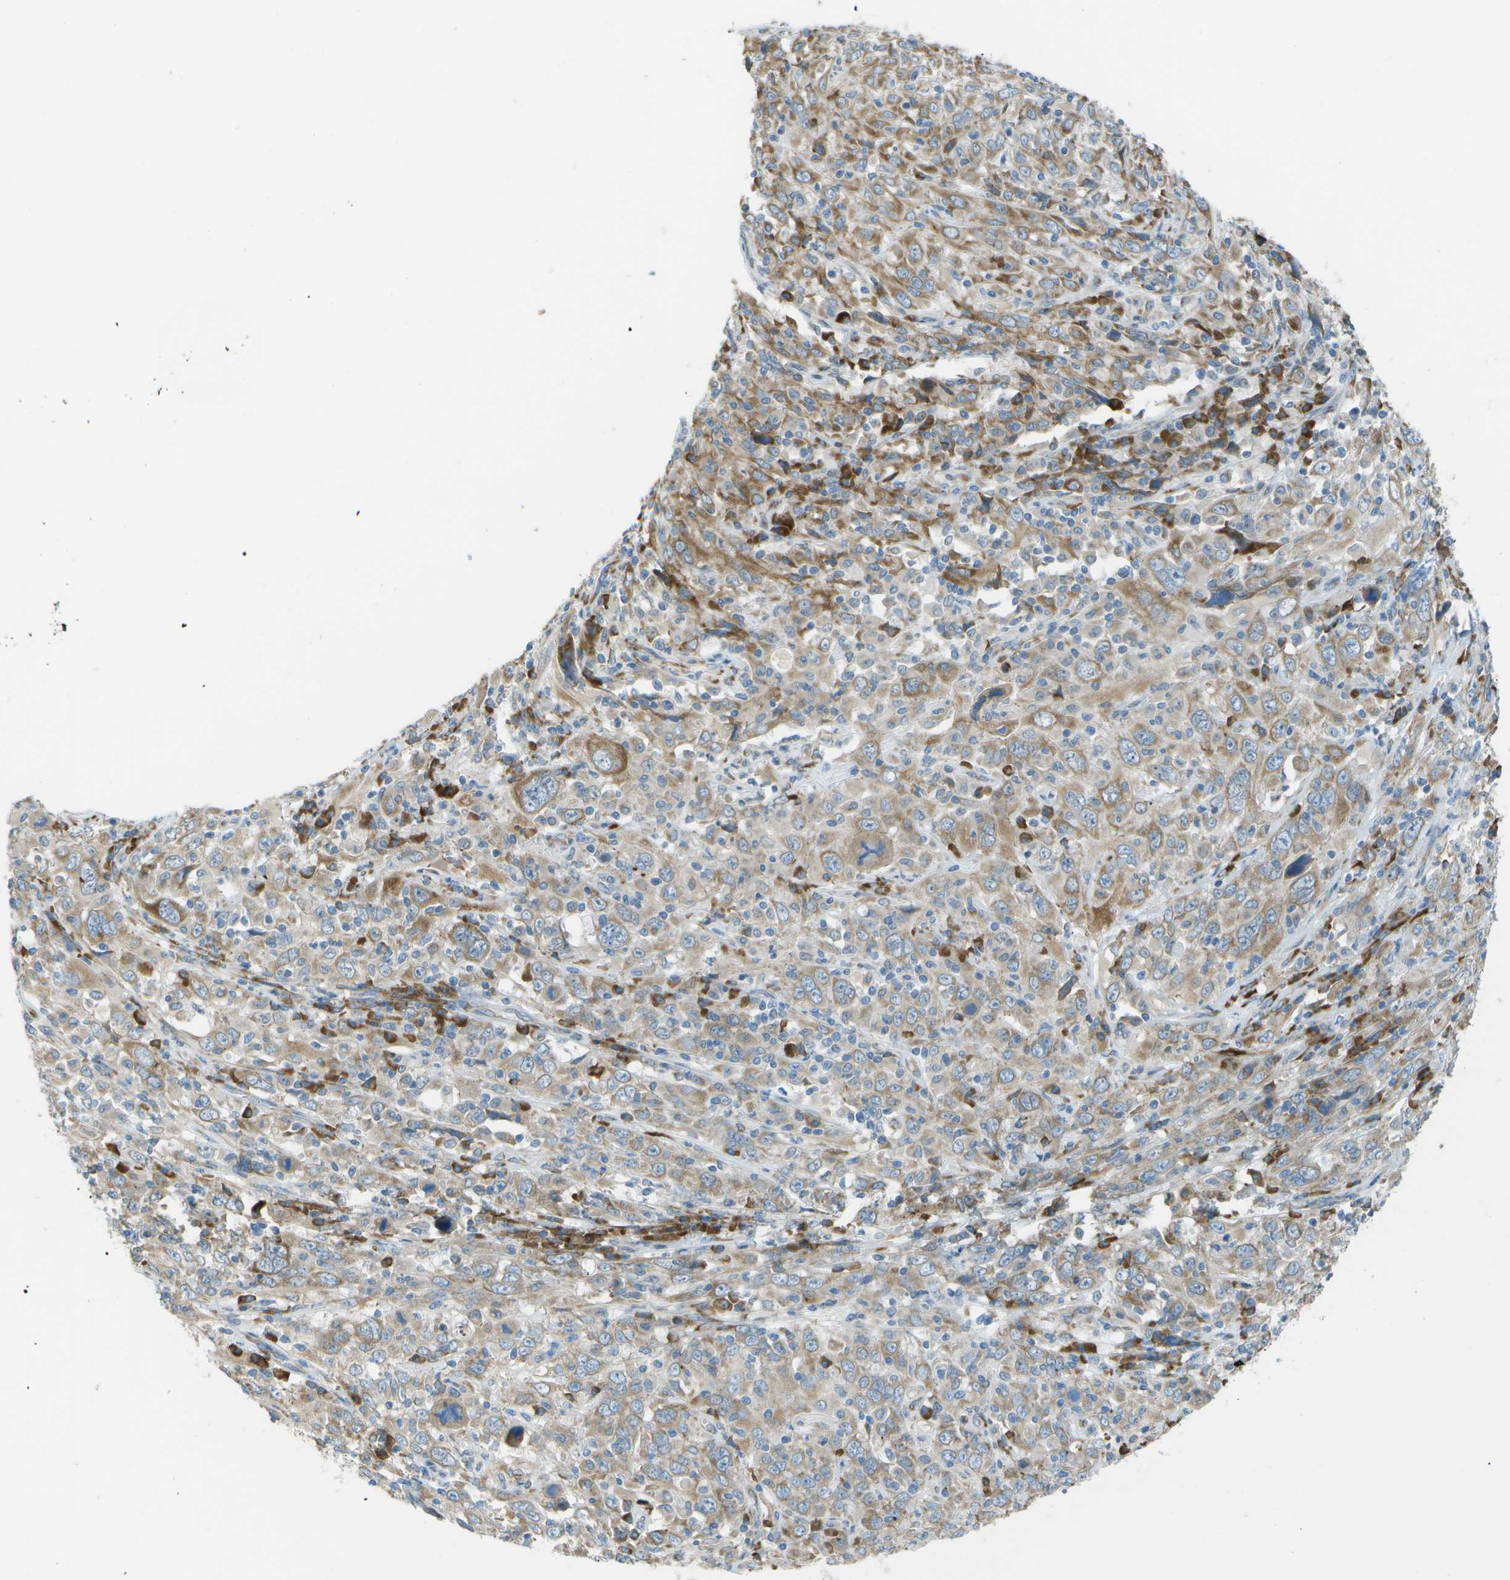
{"staining": {"intensity": "moderate", "quantity": ">75%", "location": "cytoplasmic/membranous"}, "tissue": "cervical cancer", "cell_type": "Tumor cells", "image_type": "cancer", "snomed": [{"axis": "morphology", "description": "Squamous cell carcinoma, NOS"}, {"axis": "topography", "description": "Cervix"}], "caption": "Immunohistochemical staining of human cervical squamous cell carcinoma shows medium levels of moderate cytoplasmic/membranous expression in approximately >75% of tumor cells.", "gene": "KCTD3", "patient": {"sex": "female", "age": 46}}